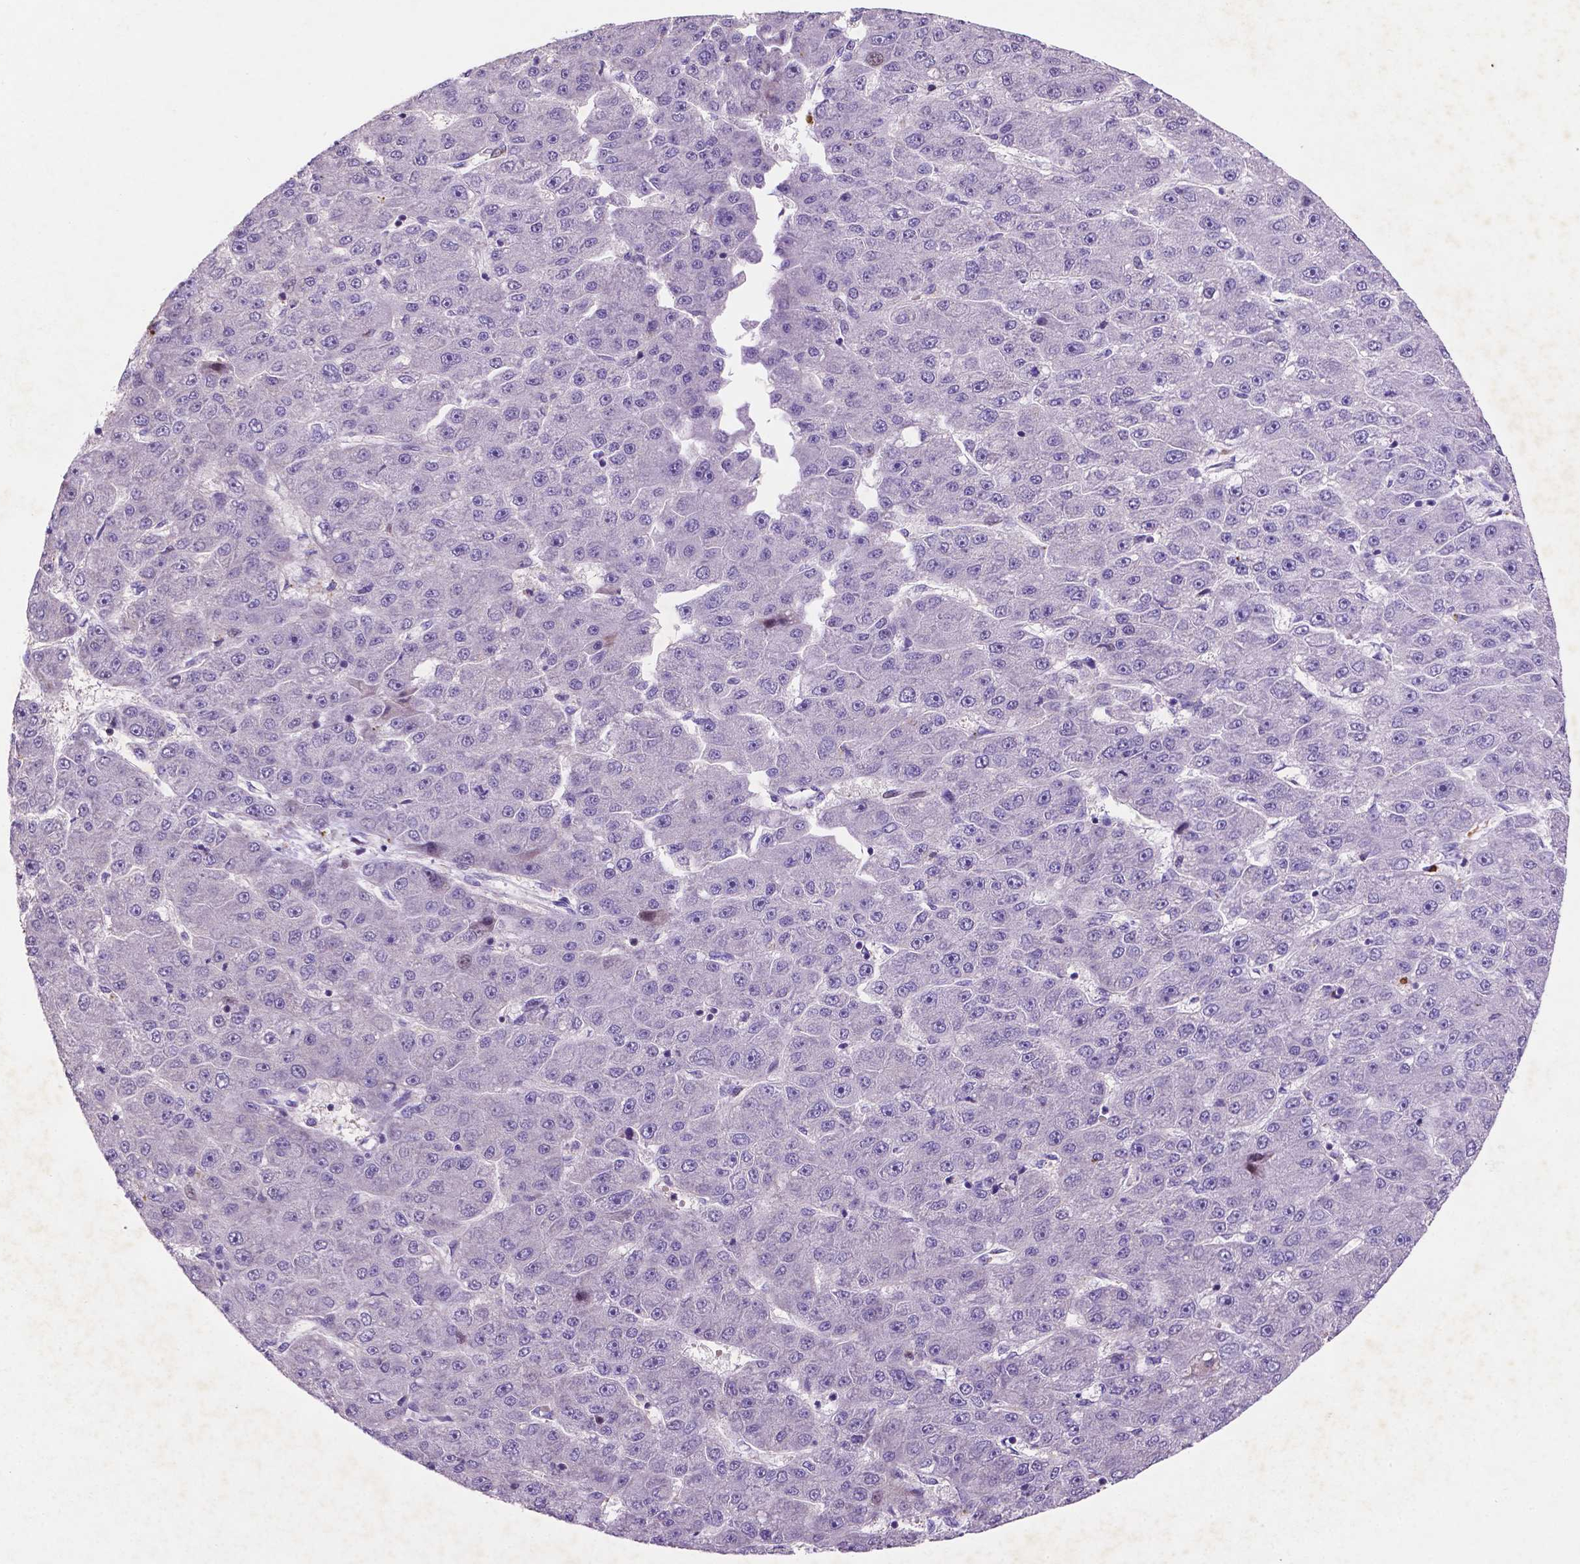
{"staining": {"intensity": "negative", "quantity": "none", "location": "none"}, "tissue": "liver cancer", "cell_type": "Tumor cells", "image_type": "cancer", "snomed": [{"axis": "morphology", "description": "Carcinoma, Hepatocellular, NOS"}, {"axis": "topography", "description": "Liver"}], "caption": "Protein analysis of liver cancer displays no significant expression in tumor cells.", "gene": "TM4SF20", "patient": {"sex": "male", "age": 67}}